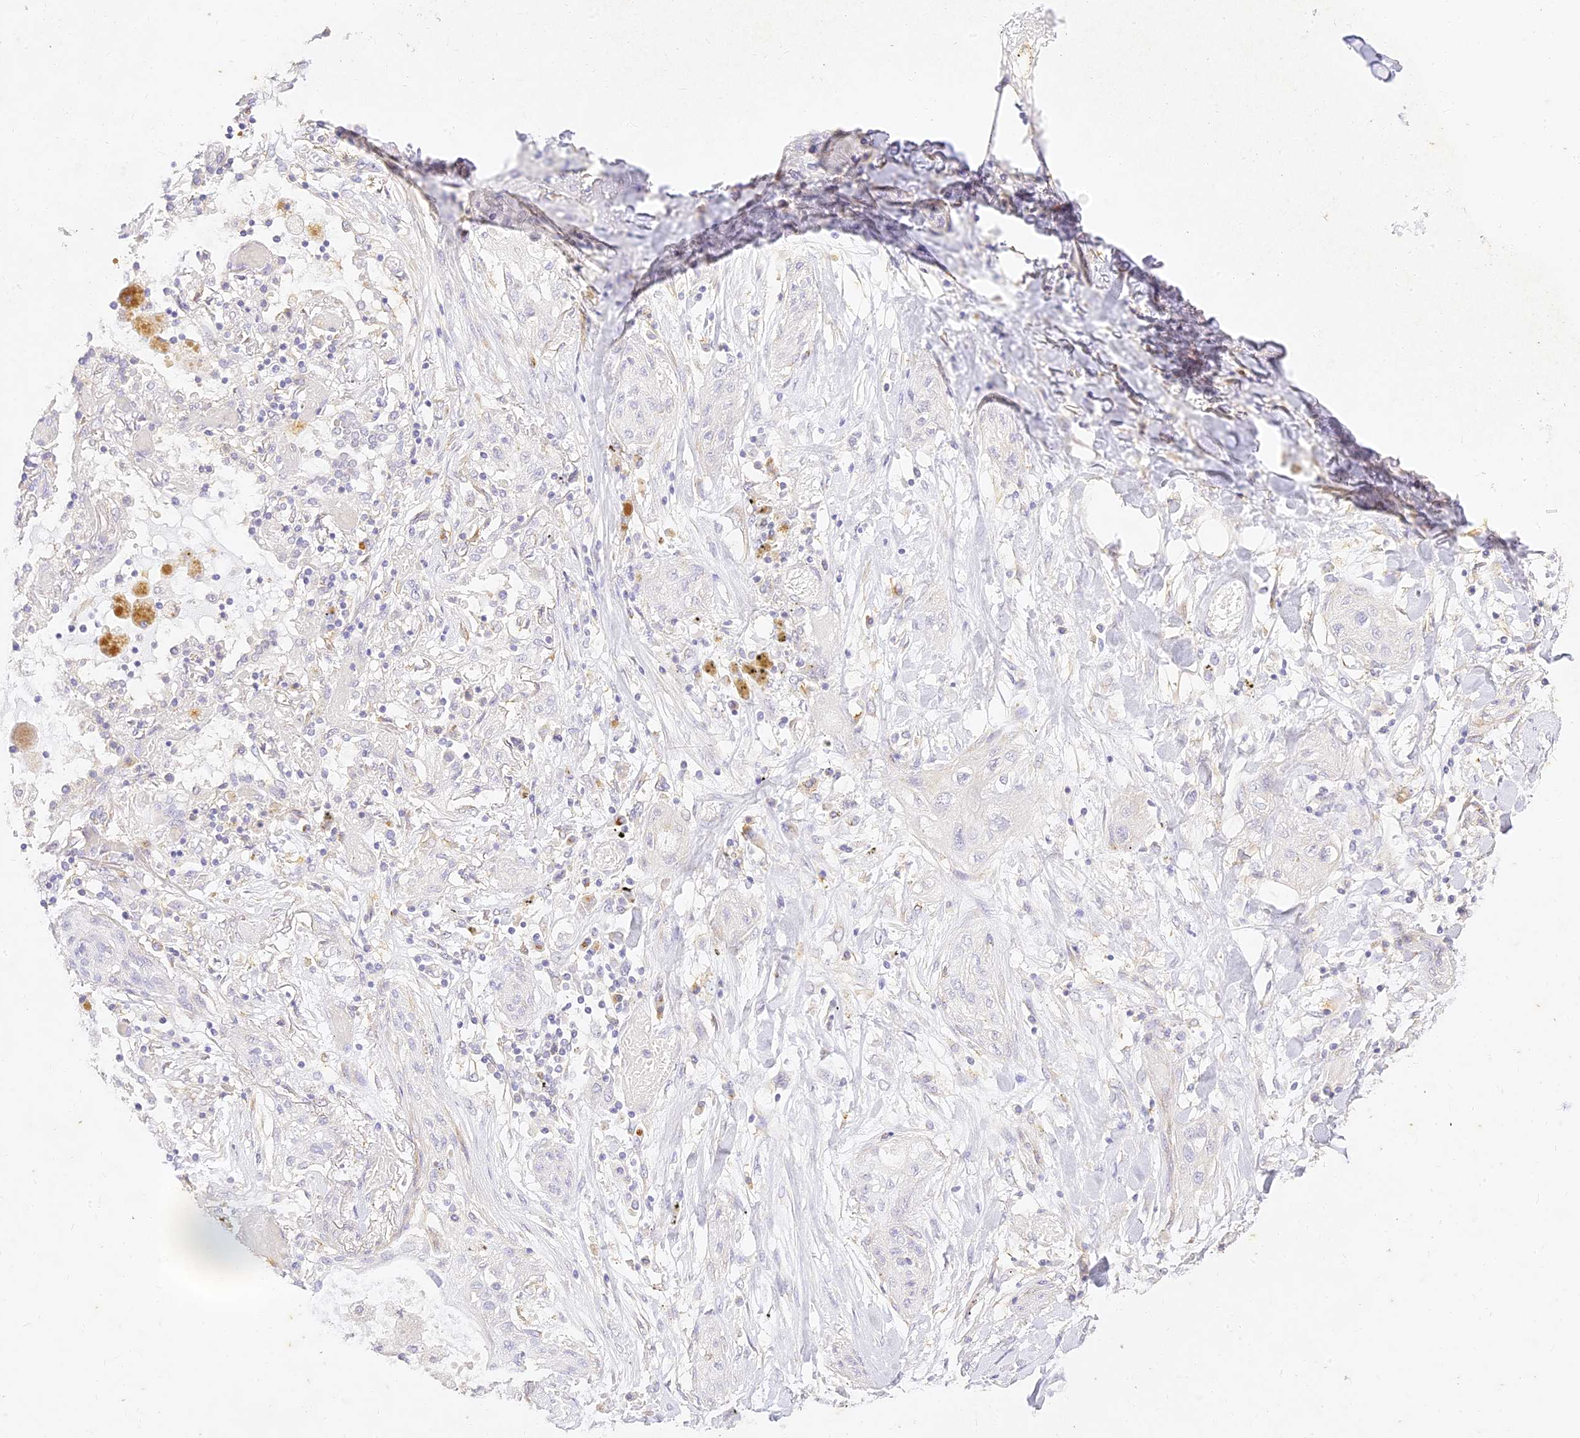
{"staining": {"intensity": "negative", "quantity": "none", "location": "none"}, "tissue": "lung cancer", "cell_type": "Tumor cells", "image_type": "cancer", "snomed": [{"axis": "morphology", "description": "Squamous cell carcinoma, NOS"}, {"axis": "topography", "description": "Lung"}], "caption": "The image reveals no significant expression in tumor cells of lung cancer.", "gene": "SEC13", "patient": {"sex": "female", "age": 47}}